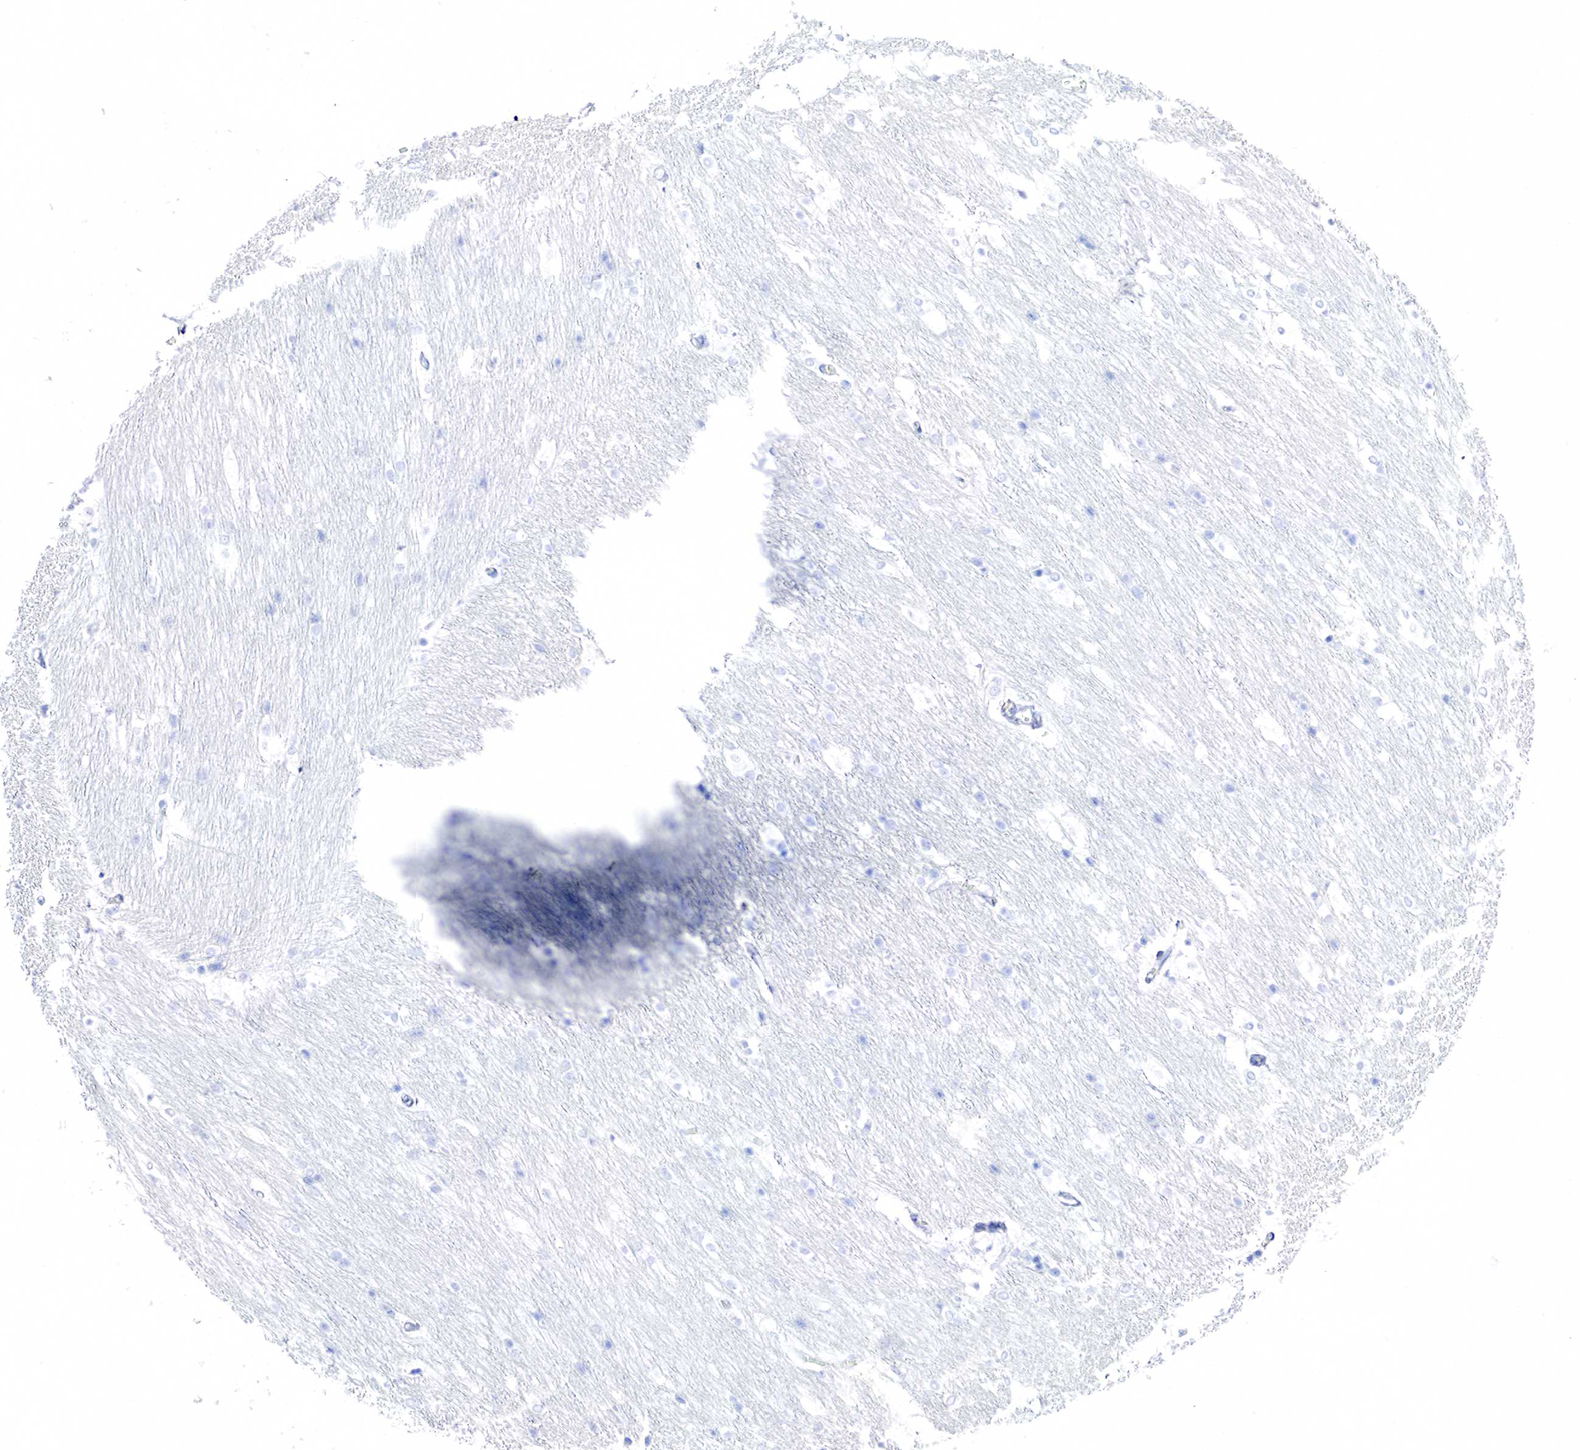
{"staining": {"intensity": "negative", "quantity": "none", "location": "none"}, "tissue": "caudate", "cell_type": "Glial cells", "image_type": "normal", "snomed": [{"axis": "morphology", "description": "Normal tissue, NOS"}, {"axis": "topography", "description": "Lateral ventricle wall"}], "caption": "High magnification brightfield microscopy of normal caudate stained with DAB (3,3'-diaminobenzidine) (brown) and counterstained with hematoxylin (blue): glial cells show no significant positivity. (Immunohistochemistry (ihc), brightfield microscopy, high magnification).", "gene": "KRT7", "patient": {"sex": "female", "age": 19}}